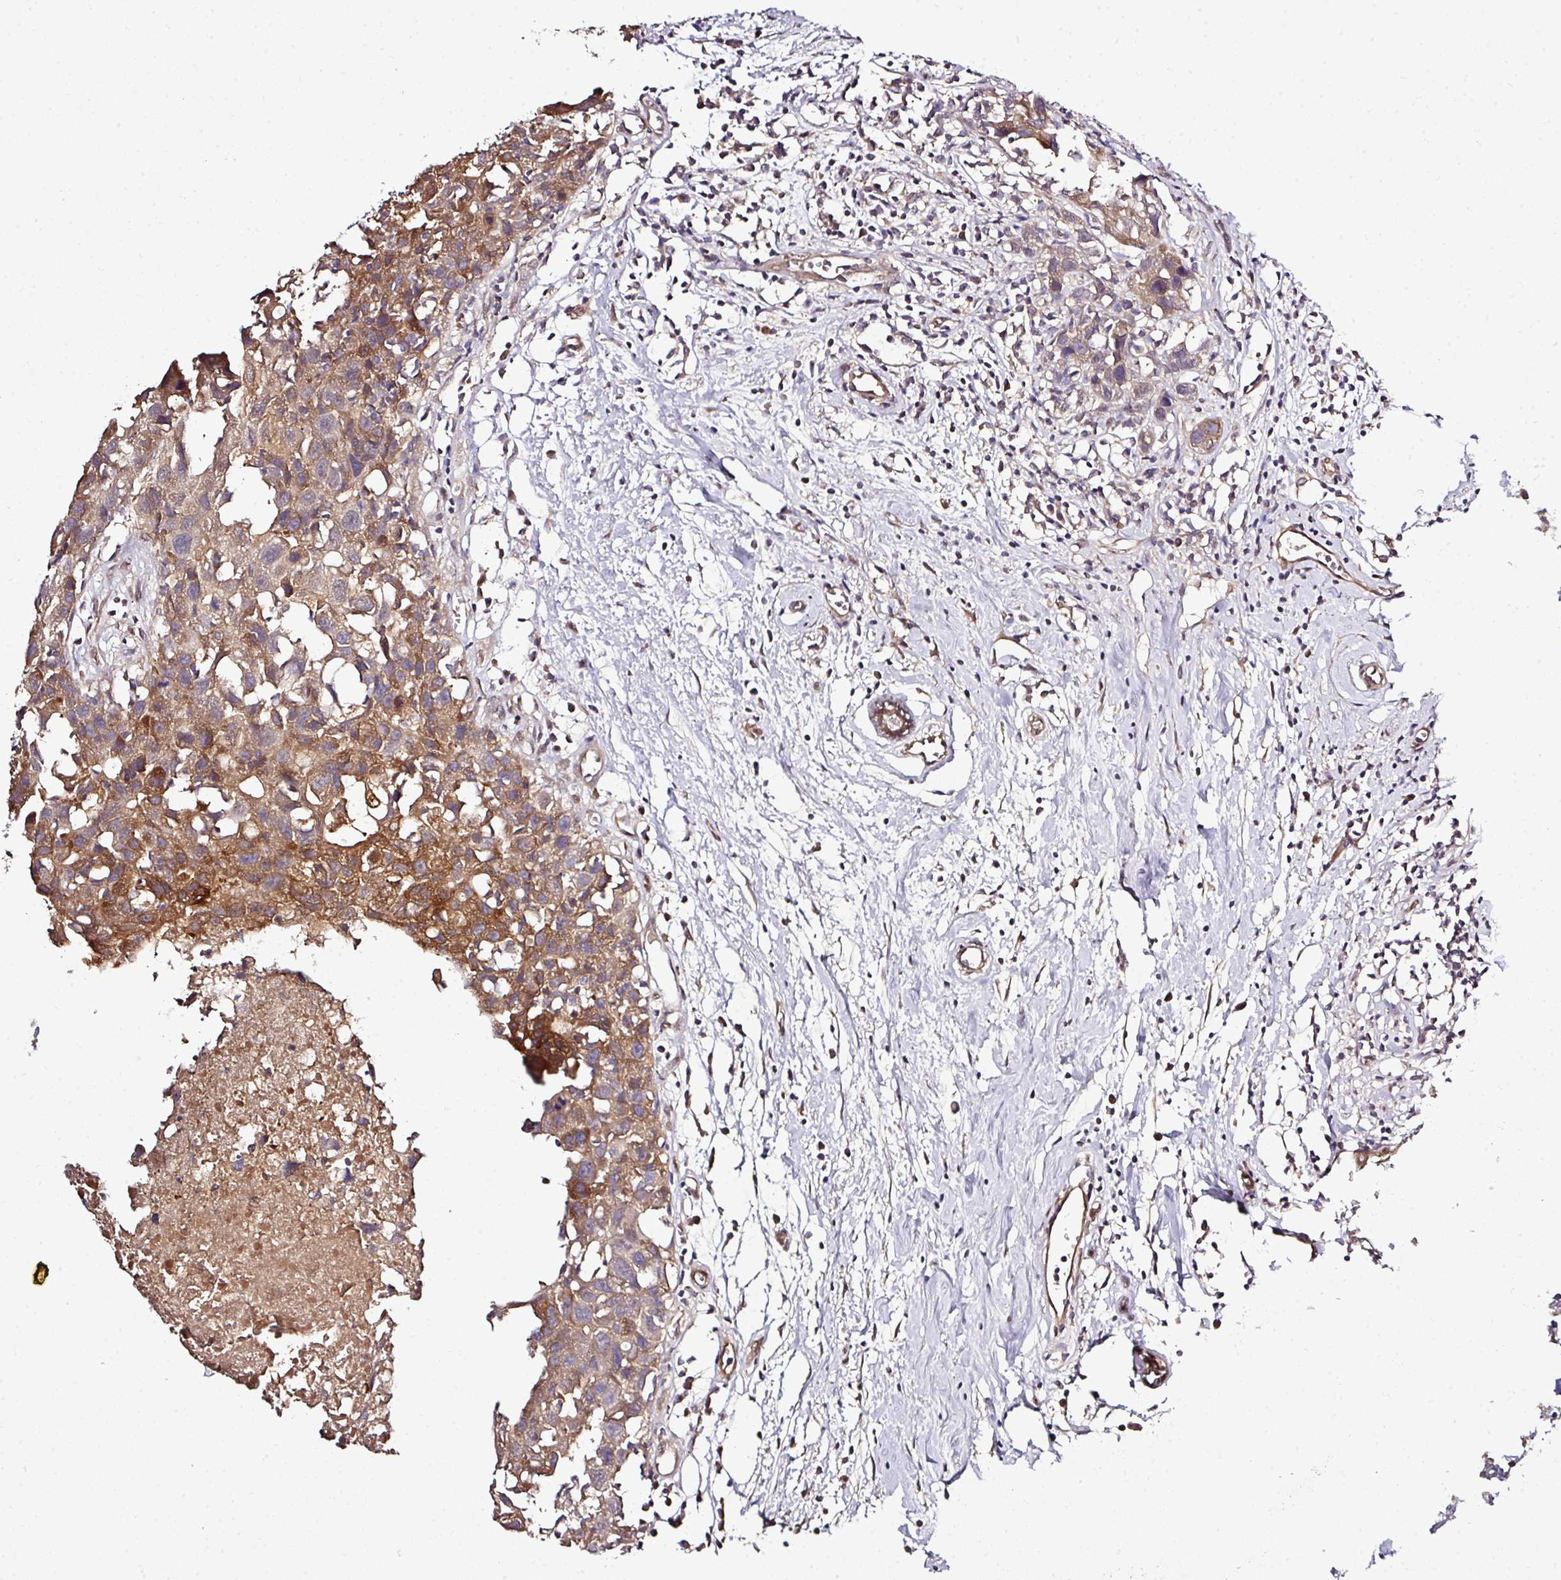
{"staining": {"intensity": "moderate", "quantity": ">75%", "location": "cytoplasmic/membranous"}, "tissue": "breast cancer", "cell_type": "Tumor cells", "image_type": "cancer", "snomed": [{"axis": "morphology", "description": "Carcinoma, NOS"}, {"axis": "topography", "description": "Breast"}], "caption": "DAB (3,3'-diaminobenzidine) immunohistochemical staining of breast cancer exhibits moderate cytoplasmic/membranous protein staining in approximately >75% of tumor cells. The staining was performed using DAB to visualize the protein expression in brown, while the nuclei were stained in blue with hematoxylin (Magnification: 20x).", "gene": "TMEM107", "patient": {"sex": "female", "age": 60}}